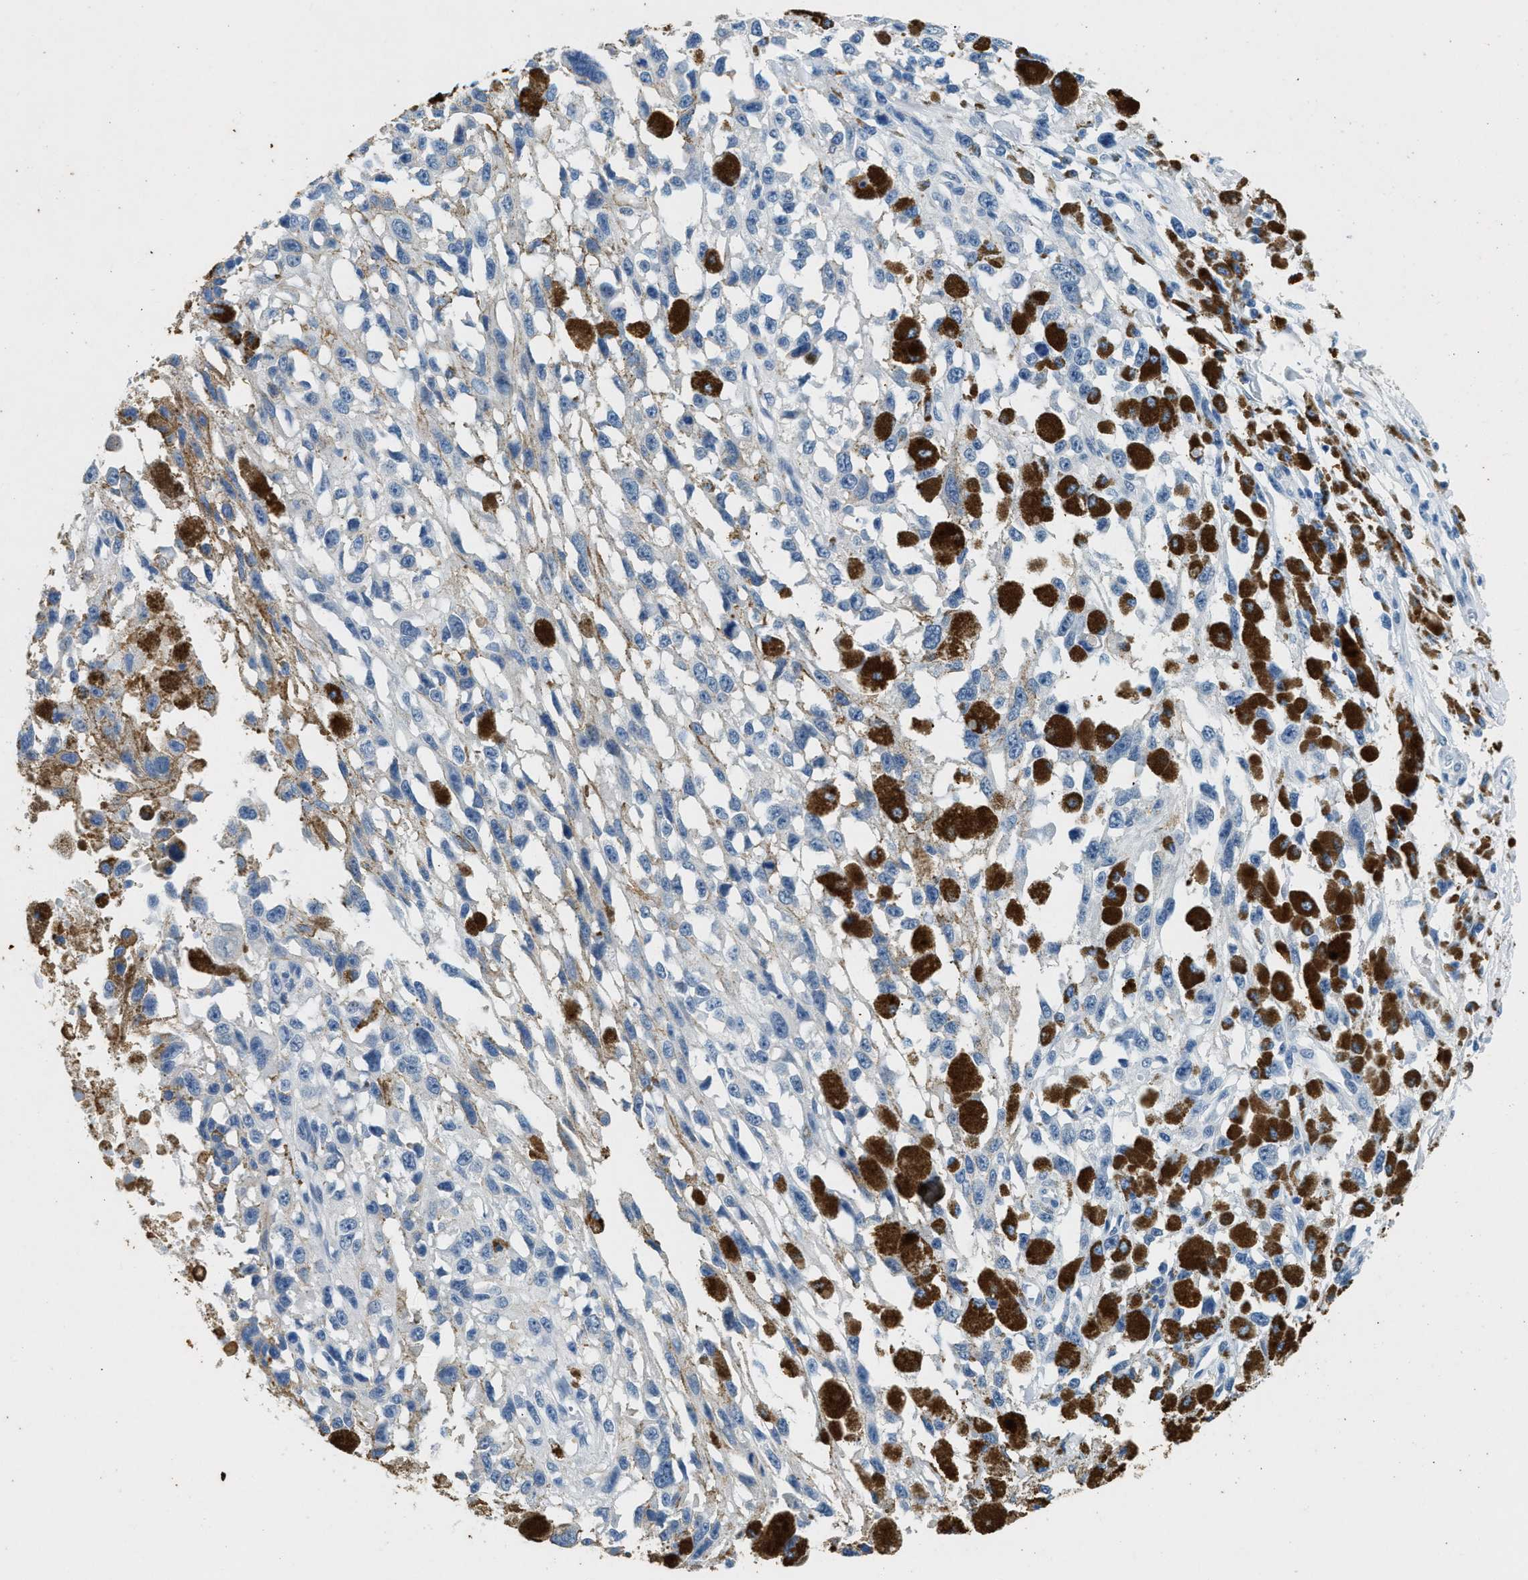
{"staining": {"intensity": "negative", "quantity": "none", "location": "none"}, "tissue": "melanoma", "cell_type": "Tumor cells", "image_type": "cancer", "snomed": [{"axis": "morphology", "description": "Malignant melanoma, Metastatic site"}, {"axis": "topography", "description": "Lymph node"}], "caption": "Tumor cells show no significant expression in malignant melanoma (metastatic site).", "gene": "CFAP20", "patient": {"sex": "male", "age": 59}}